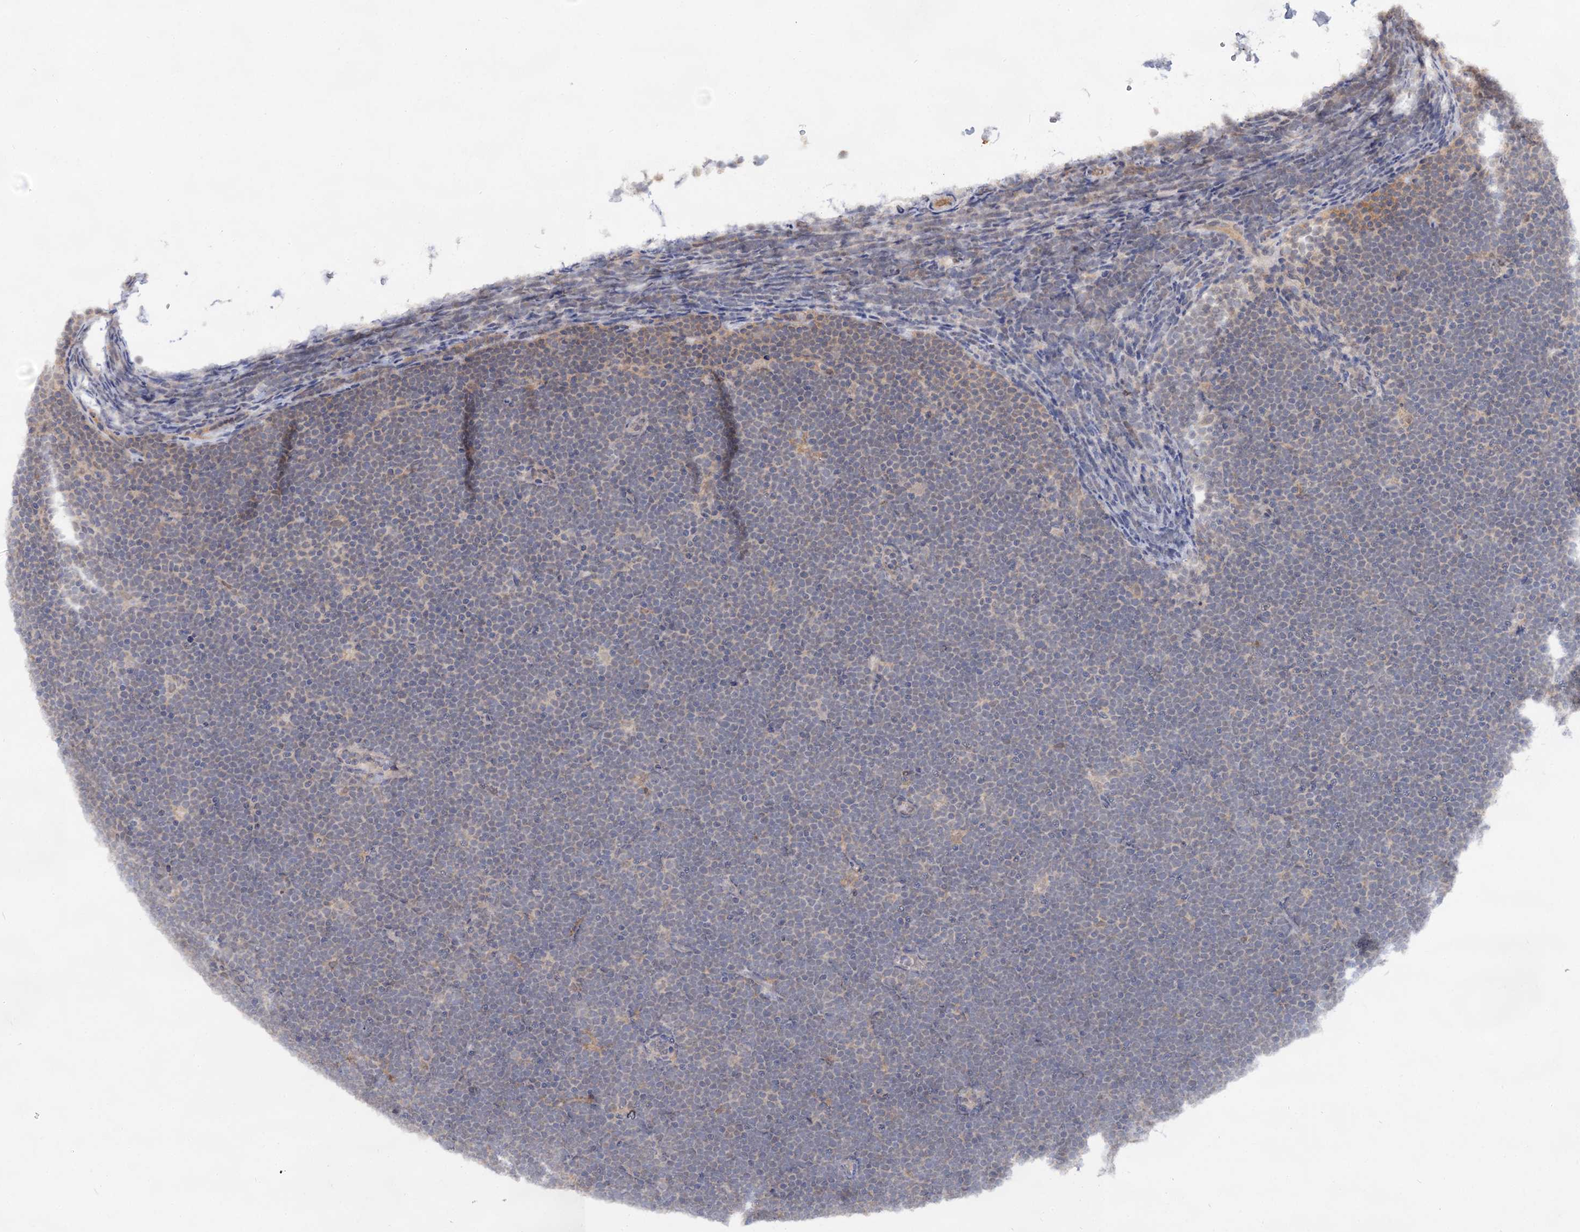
{"staining": {"intensity": "negative", "quantity": "none", "location": "none"}, "tissue": "lymphoma", "cell_type": "Tumor cells", "image_type": "cancer", "snomed": [{"axis": "morphology", "description": "Malignant lymphoma, non-Hodgkin's type, High grade"}, {"axis": "topography", "description": "Lymph node"}], "caption": "Immunohistochemical staining of lymphoma shows no significant staining in tumor cells.", "gene": "ACTR6", "patient": {"sex": "male", "age": 13}}